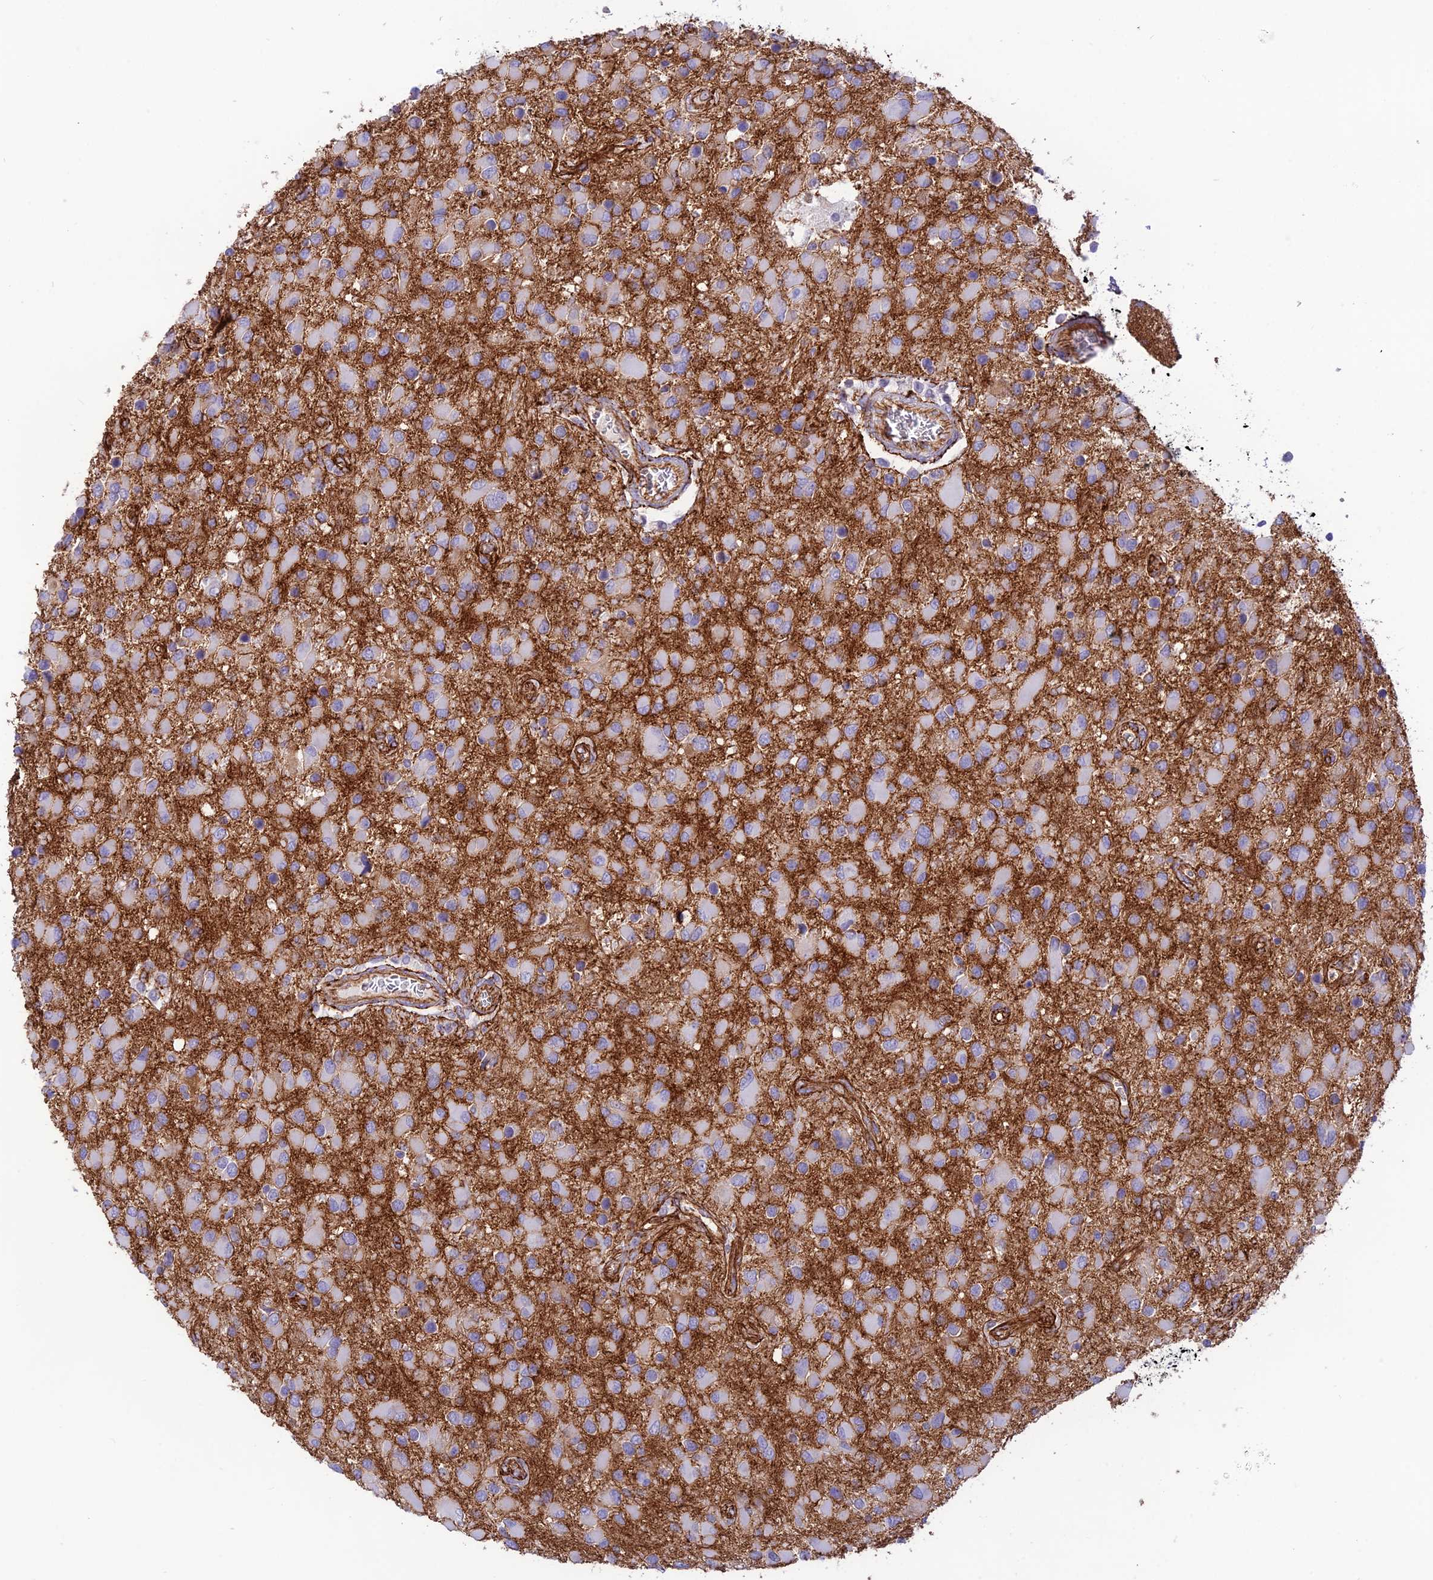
{"staining": {"intensity": "weak", "quantity": "<25%", "location": "cytoplasmic/membranous"}, "tissue": "glioma", "cell_type": "Tumor cells", "image_type": "cancer", "snomed": [{"axis": "morphology", "description": "Glioma, malignant, High grade"}, {"axis": "topography", "description": "Brain"}], "caption": "This is a photomicrograph of immunohistochemistry (IHC) staining of malignant glioma (high-grade), which shows no staining in tumor cells. Brightfield microscopy of immunohistochemistry stained with DAB (brown) and hematoxylin (blue), captured at high magnification.", "gene": "YPEL5", "patient": {"sex": "male", "age": 53}}